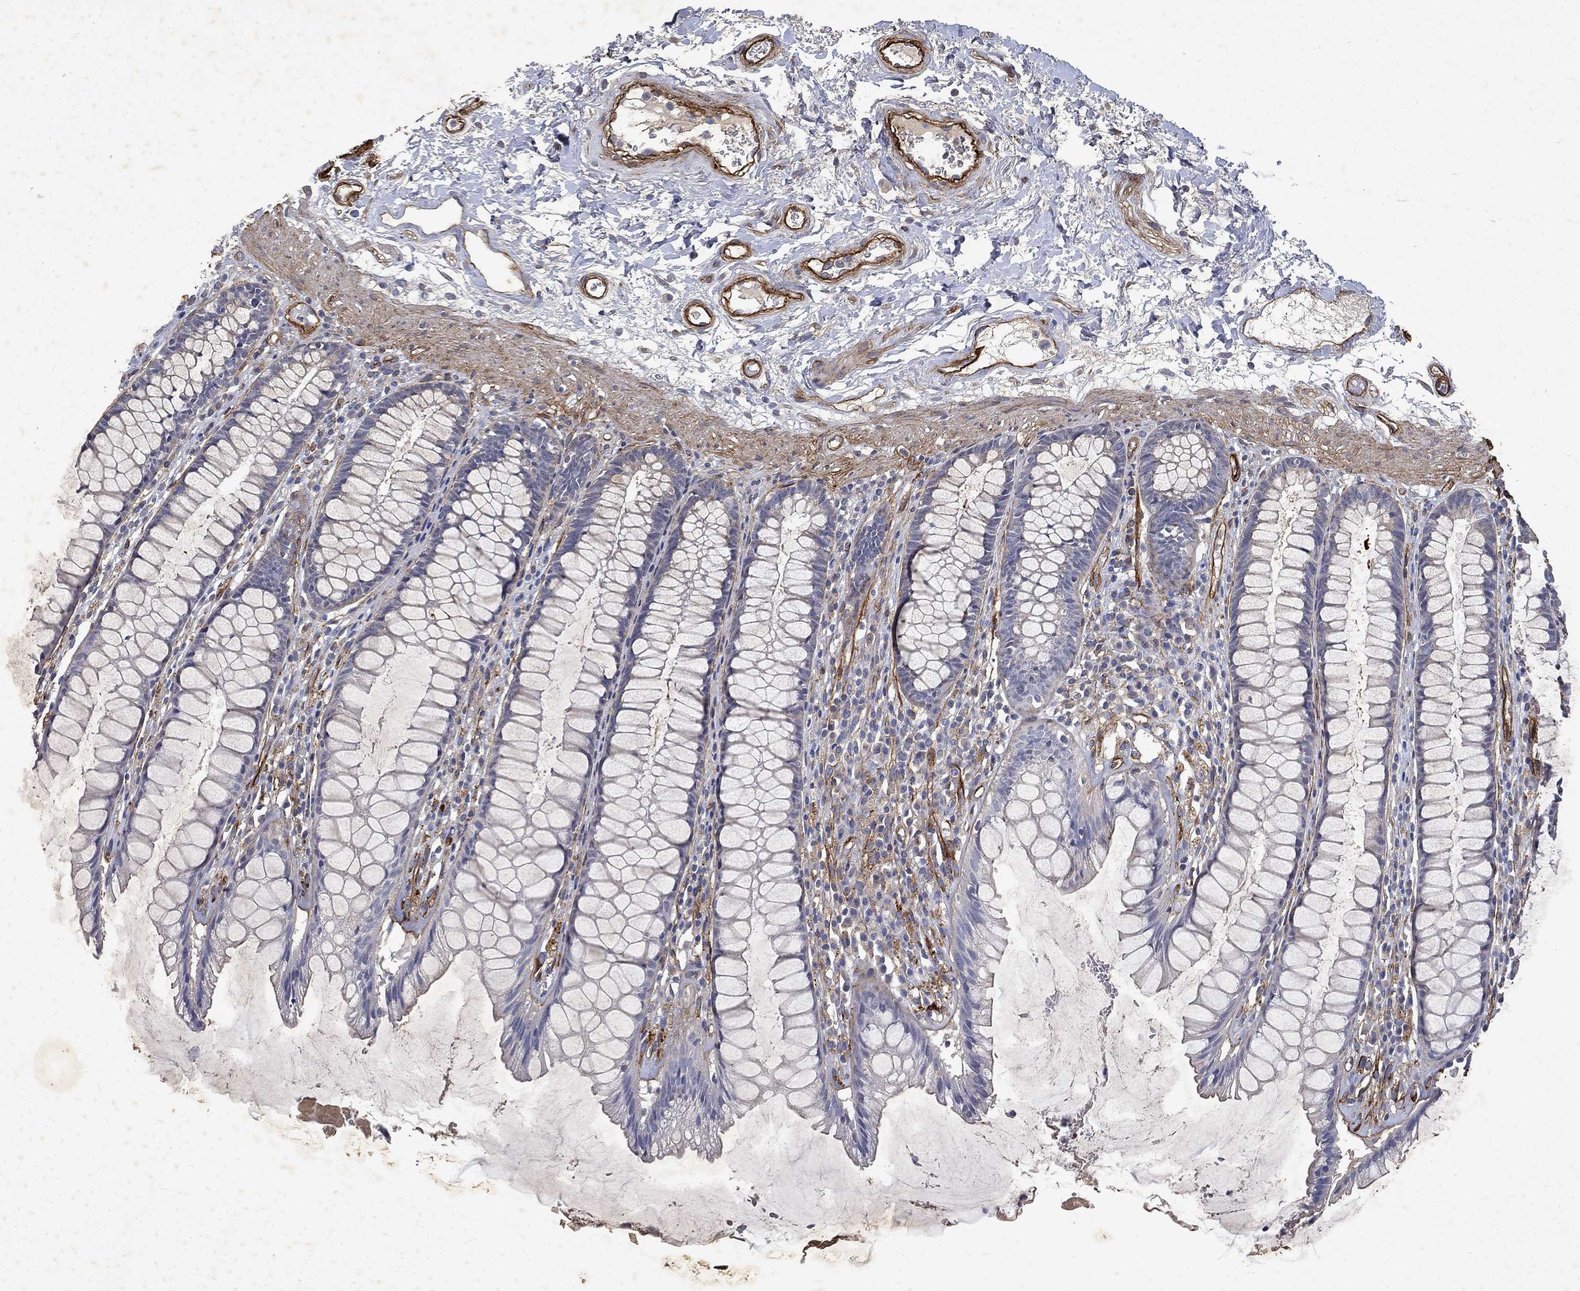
{"staining": {"intensity": "negative", "quantity": "none", "location": "none"}, "tissue": "rectum", "cell_type": "Glandular cells", "image_type": "normal", "snomed": [{"axis": "morphology", "description": "Normal tissue, NOS"}, {"axis": "topography", "description": "Rectum"}], "caption": "IHC image of benign rectum: rectum stained with DAB exhibits no significant protein positivity in glandular cells.", "gene": "COL4A2", "patient": {"sex": "male", "age": 72}}